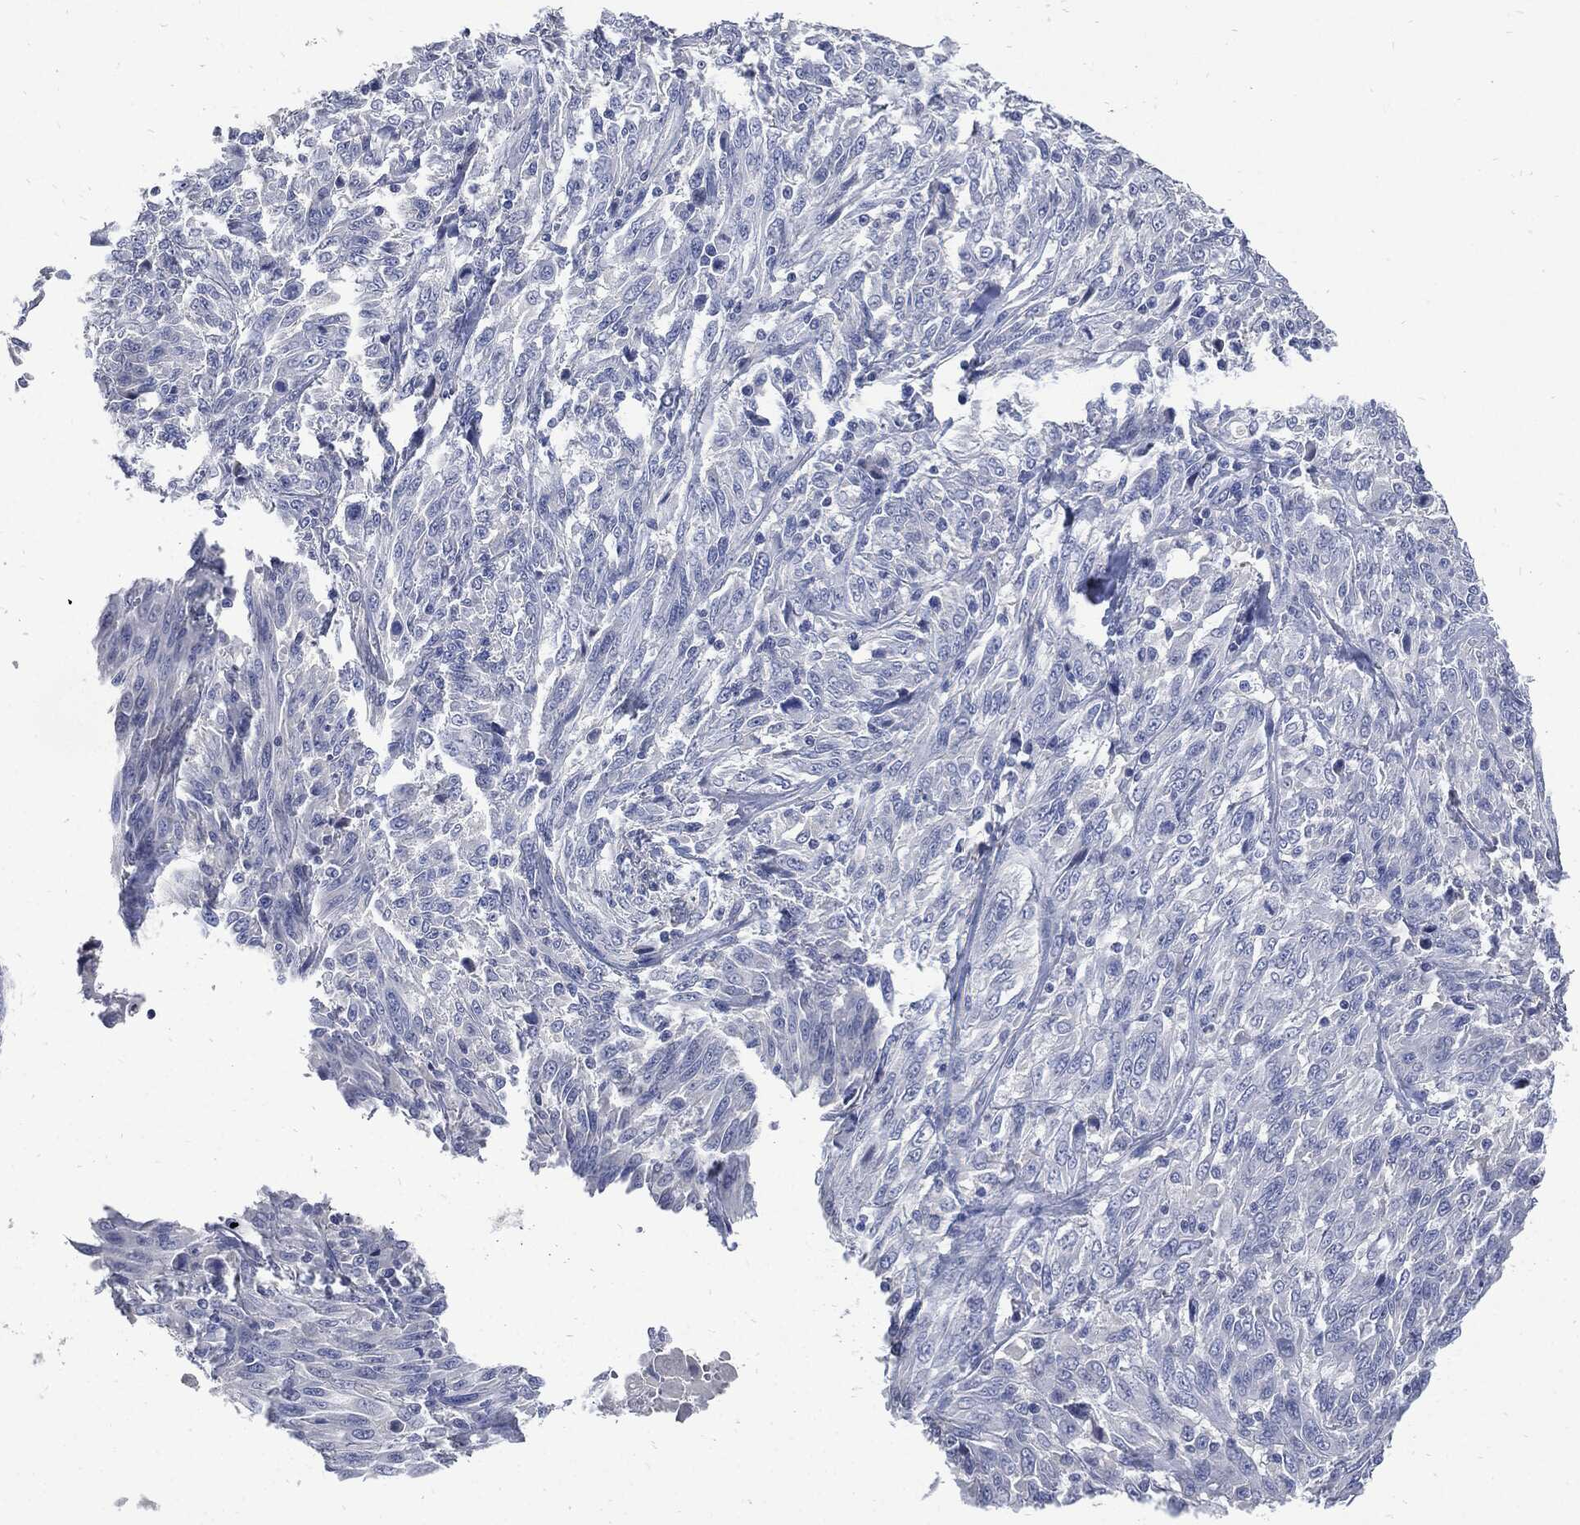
{"staining": {"intensity": "negative", "quantity": "none", "location": "none"}, "tissue": "melanoma", "cell_type": "Tumor cells", "image_type": "cancer", "snomed": [{"axis": "morphology", "description": "Malignant melanoma, NOS"}, {"axis": "topography", "description": "Skin"}], "caption": "DAB (3,3'-diaminobenzidine) immunohistochemical staining of human malignant melanoma displays no significant expression in tumor cells.", "gene": "CPE", "patient": {"sex": "female", "age": 91}}